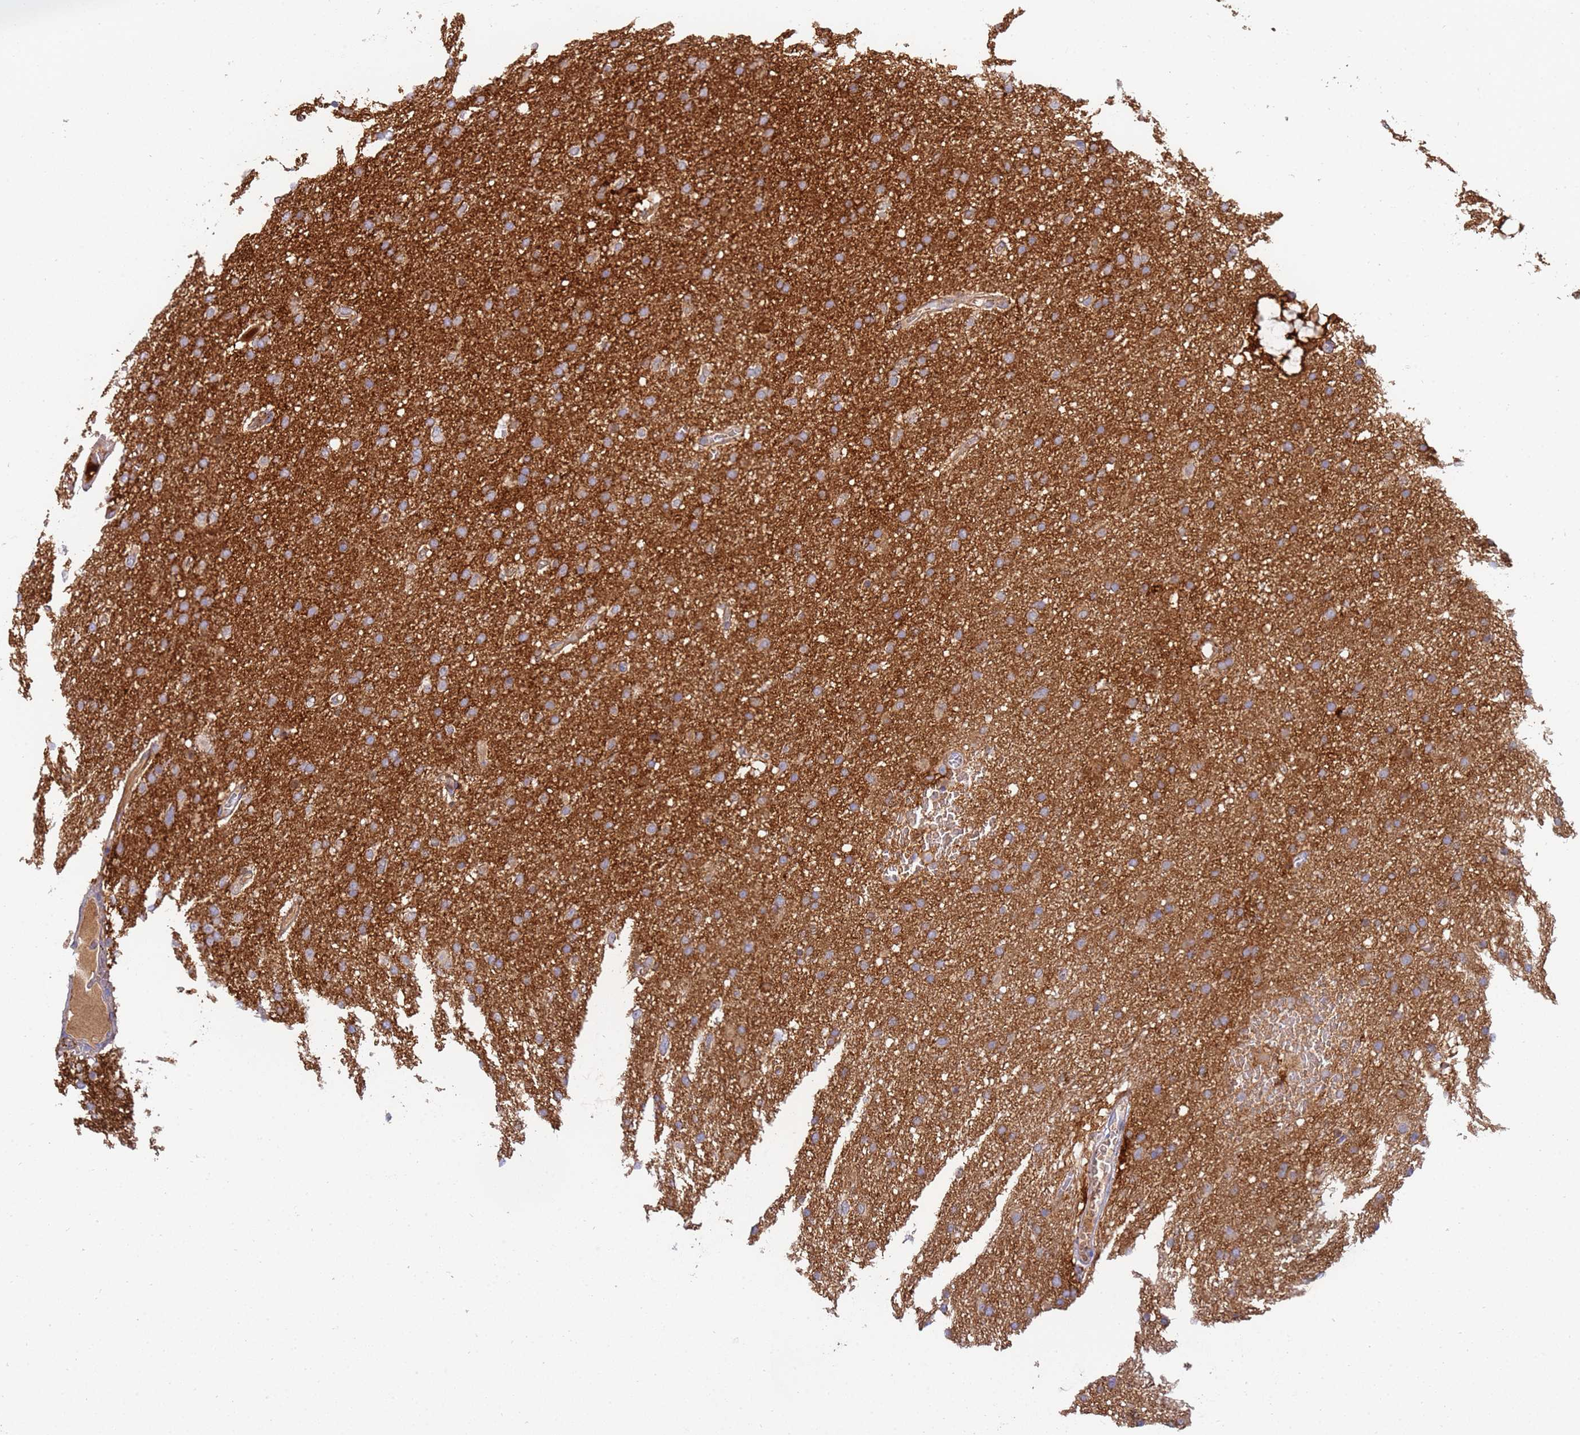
{"staining": {"intensity": "moderate", "quantity": "25%-75%", "location": "cytoplasmic/membranous"}, "tissue": "glioma", "cell_type": "Tumor cells", "image_type": "cancer", "snomed": [{"axis": "morphology", "description": "Glioma, malignant, High grade"}, {"axis": "topography", "description": "Cerebral cortex"}], "caption": "About 25%-75% of tumor cells in malignant high-grade glioma reveal moderate cytoplasmic/membranous protein staining as visualized by brown immunohistochemical staining.", "gene": "NMUR2", "patient": {"sex": "female", "age": 36}}